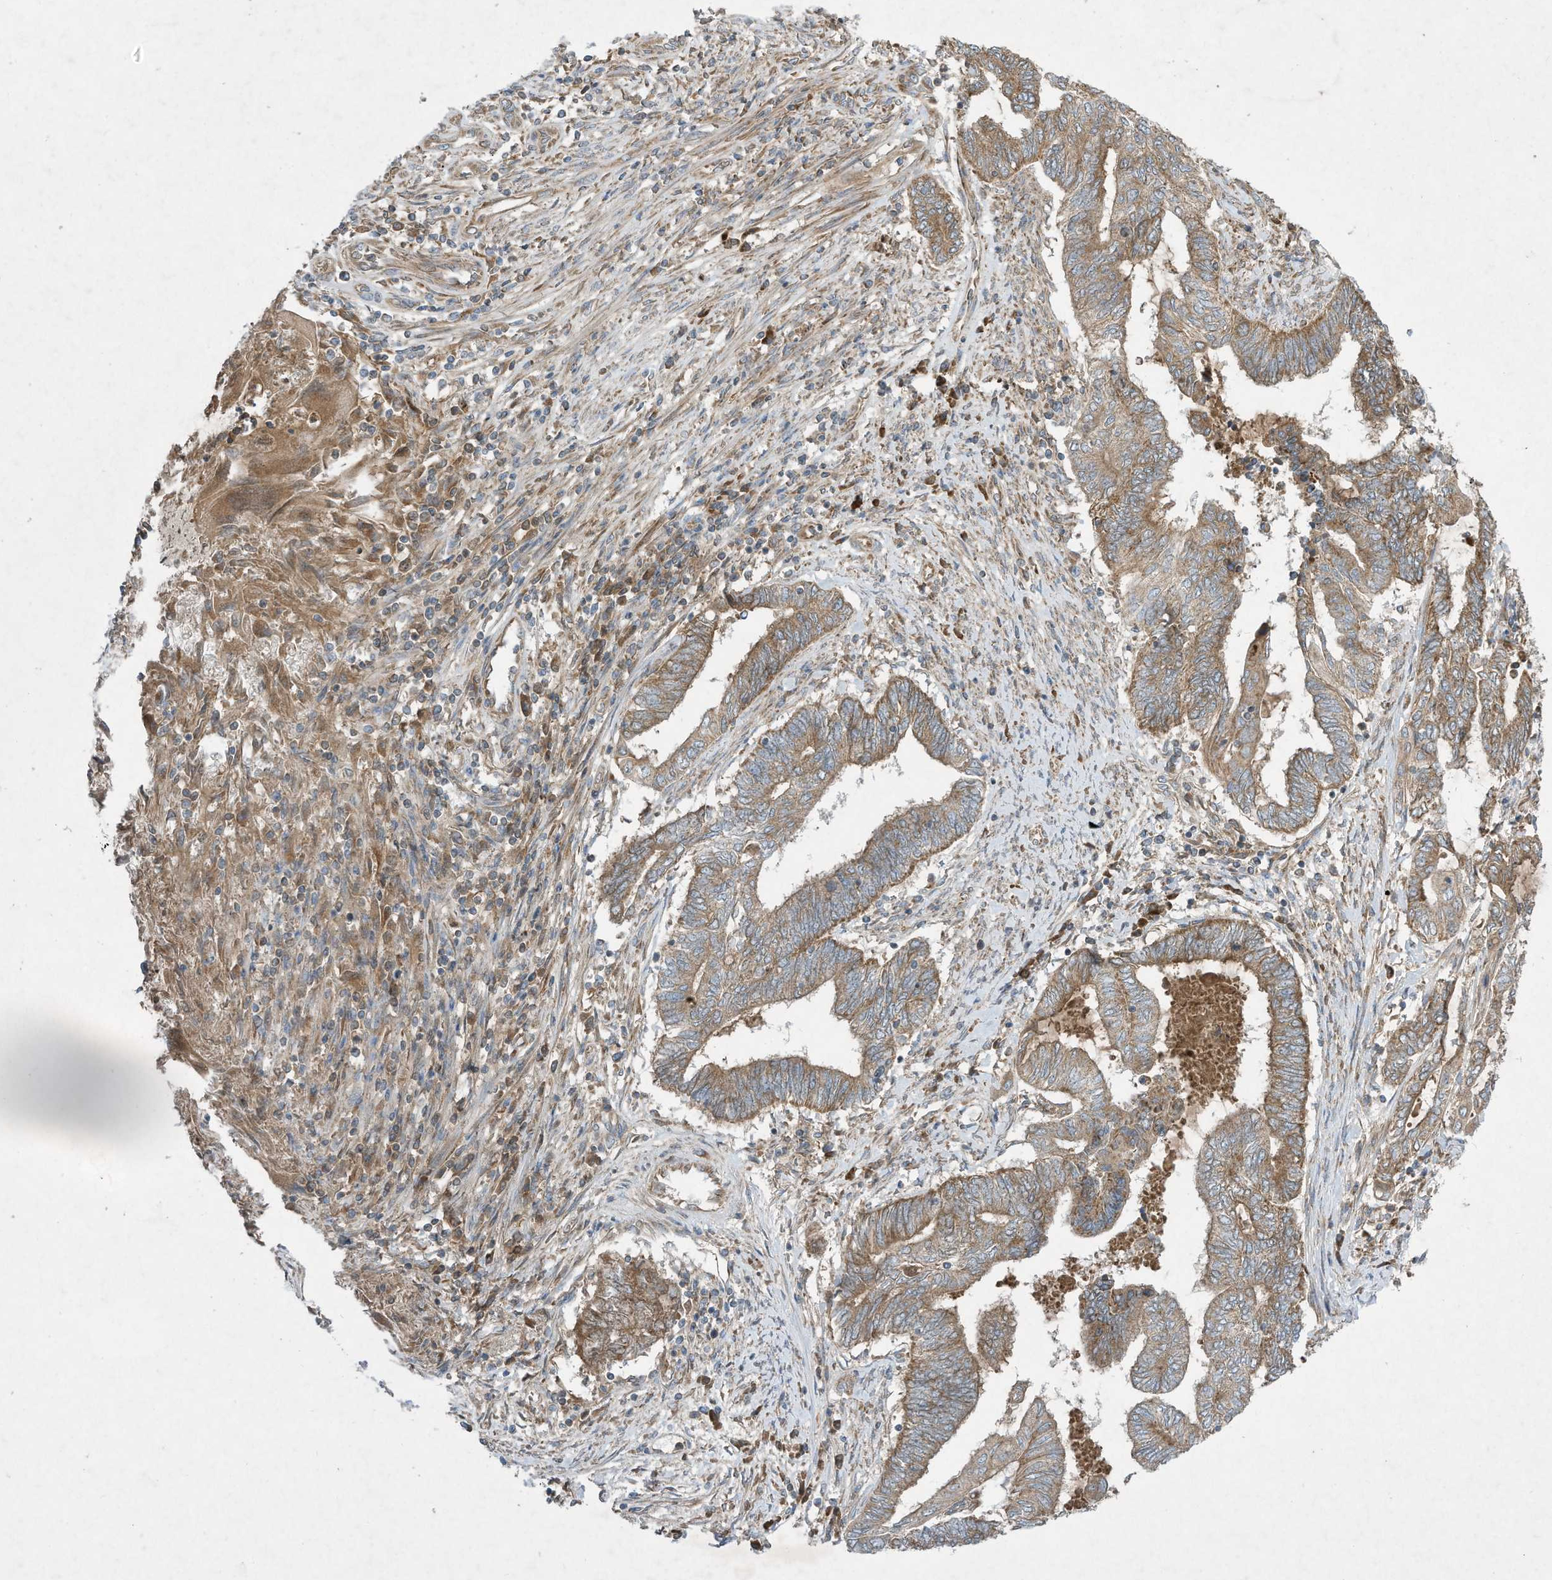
{"staining": {"intensity": "moderate", "quantity": ">75%", "location": "cytoplasmic/membranous"}, "tissue": "endometrial cancer", "cell_type": "Tumor cells", "image_type": "cancer", "snomed": [{"axis": "morphology", "description": "Adenocarcinoma, NOS"}, {"axis": "topography", "description": "Uterus"}, {"axis": "topography", "description": "Endometrium"}], "caption": "This is a photomicrograph of immunohistochemistry staining of adenocarcinoma (endometrial), which shows moderate positivity in the cytoplasmic/membranous of tumor cells.", "gene": "SYNJ2", "patient": {"sex": "female", "age": 70}}